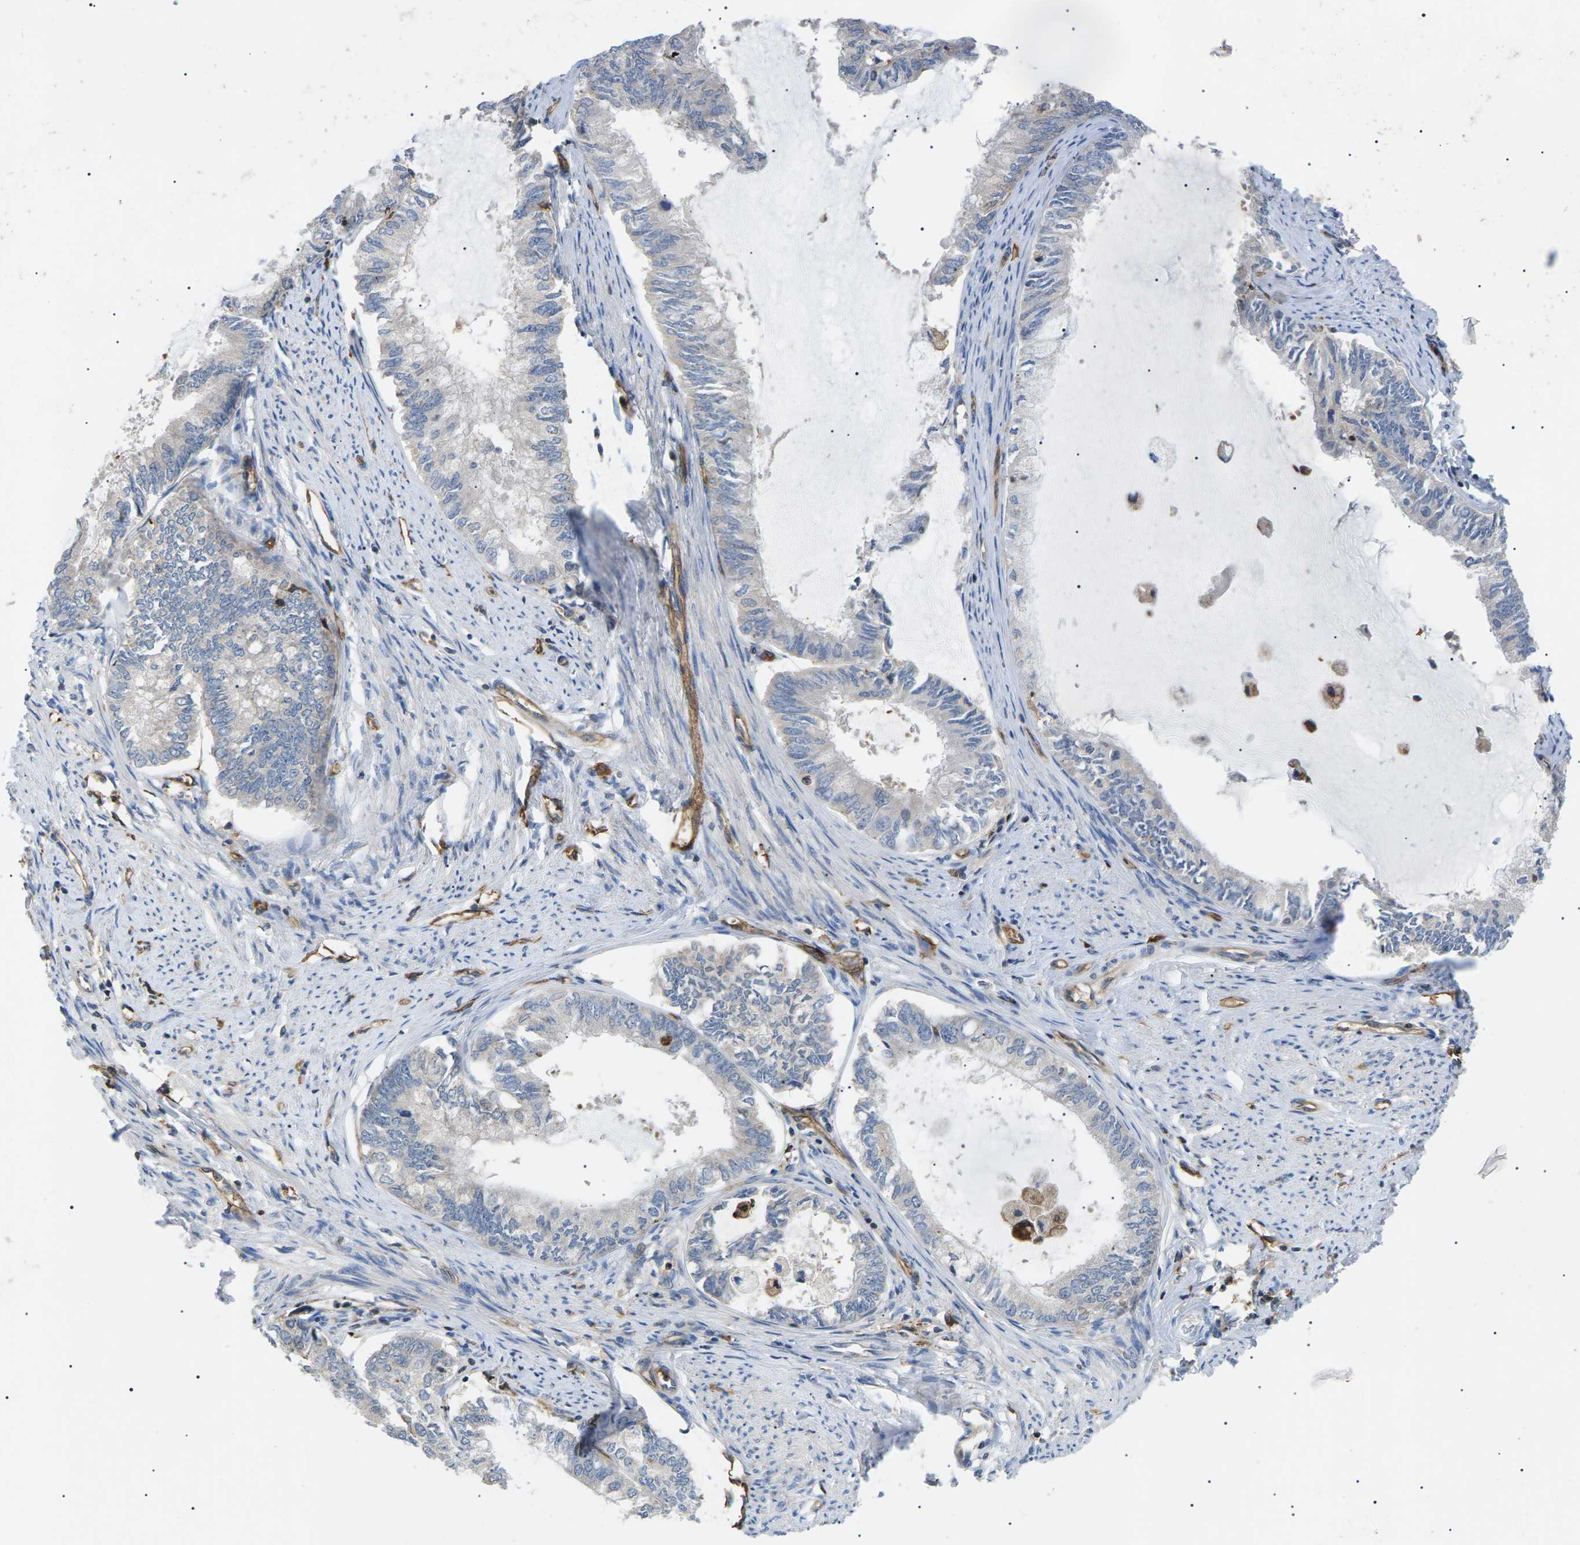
{"staining": {"intensity": "negative", "quantity": "none", "location": "none"}, "tissue": "endometrial cancer", "cell_type": "Tumor cells", "image_type": "cancer", "snomed": [{"axis": "morphology", "description": "Adenocarcinoma, NOS"}, {"axis": "topography", "description": "Endometrium"}], "caption": "This is a micrograph of immunohistochemistry (IHC) staining of endometrial cancer (adenocarcinoma), which shows no positivity in tumor cells.", "gene": "TMTC4", "patient": {"sex": "female", "age": 86}}